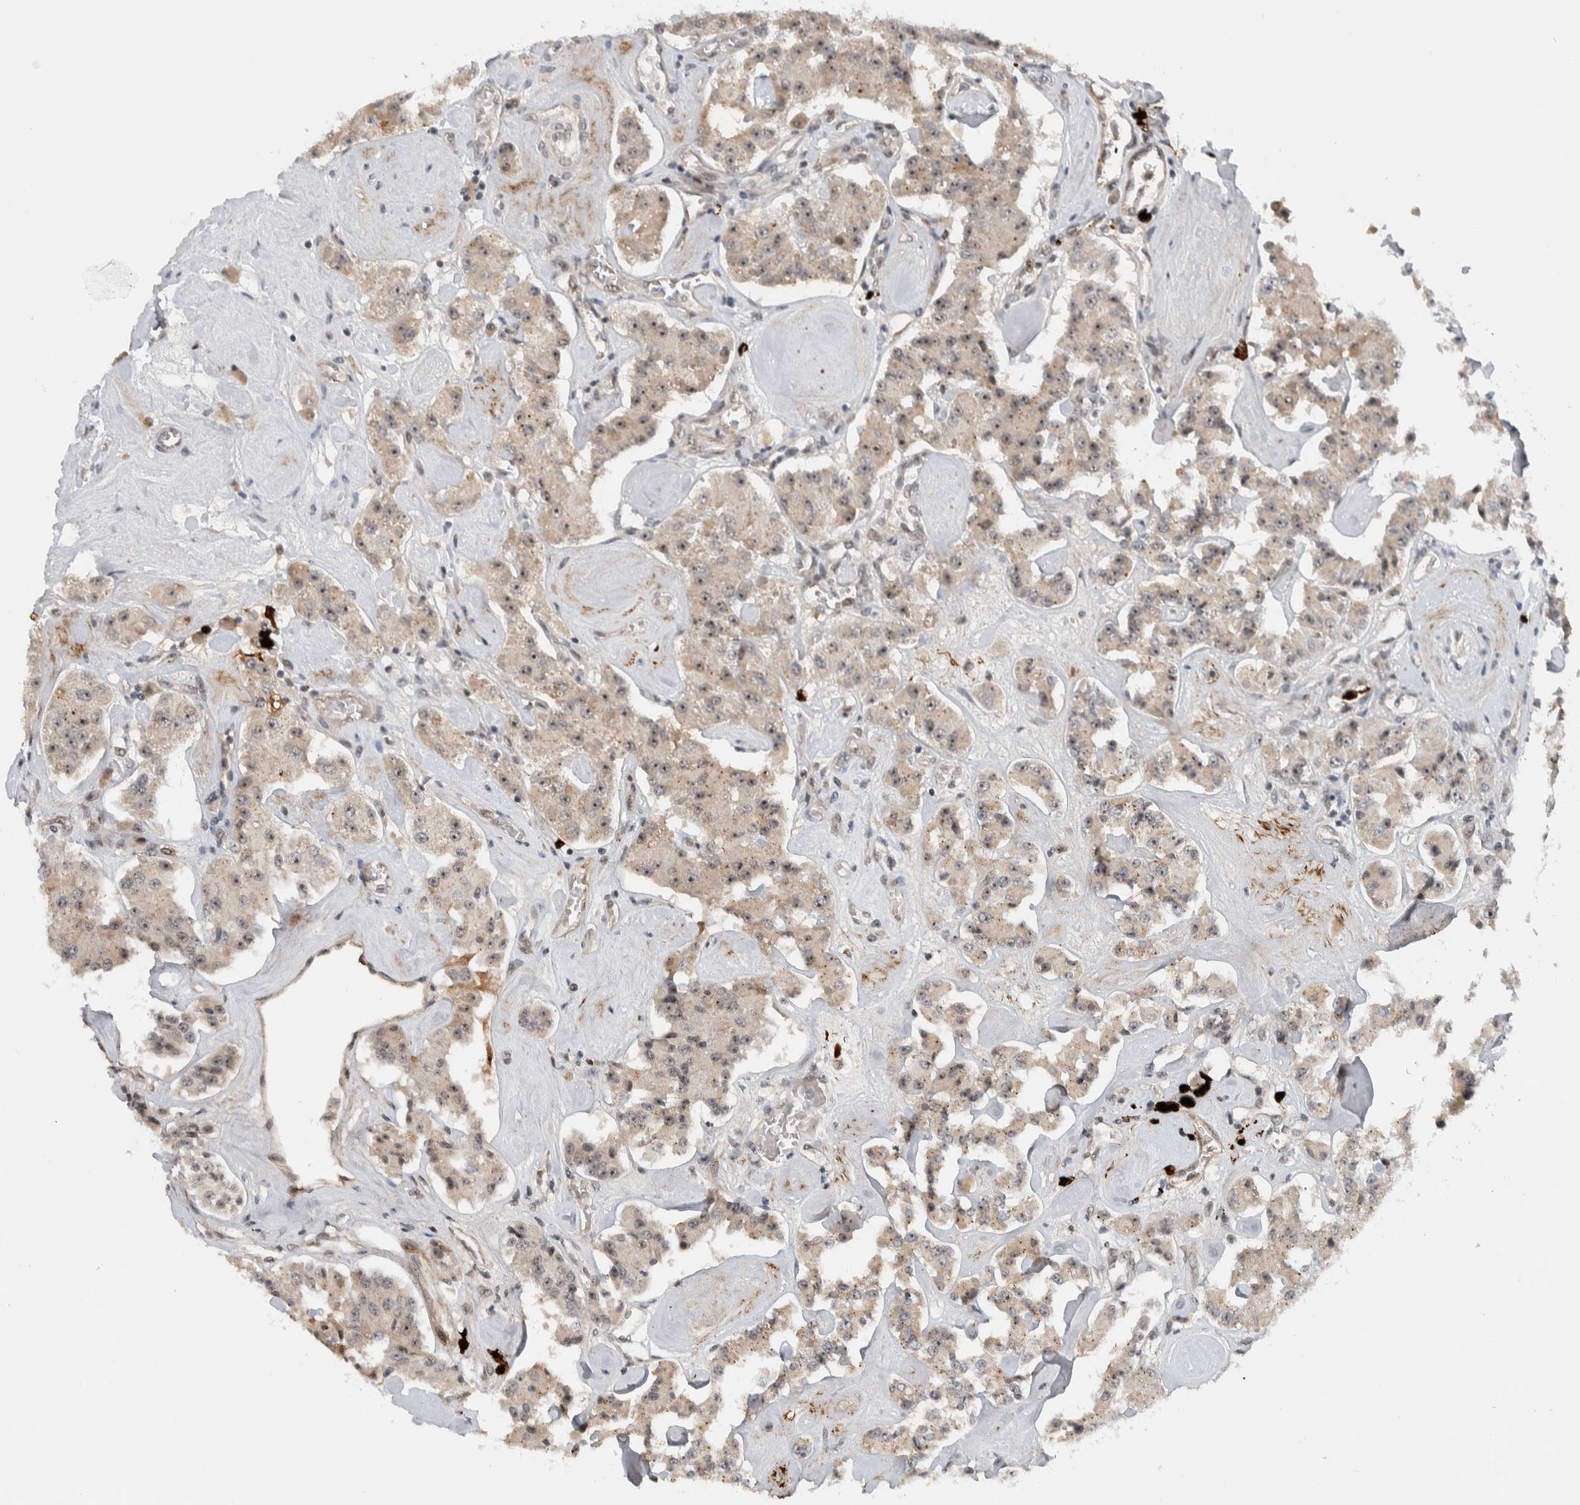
{"staining": {"intensity": "moderate", "quantity": ">75%", "location": "cytoplasmic/membranous,nuclear"}, "tissue": "carcinoid", "cell_type": "Tumor cells", "image_type": "cancer", "snomed": [{"axis": "morphology", "description": "Carcinoid, malignant, NOS"}, {"axis": "topography", "description": "Pancreas"}], "caption": "Carcinoid was stained to show a protein in brown. There is medium levels of moderate cytoplasmic/membranous and nuclear positivity in about >75% of tumor cells. The protein is shown in brown color, while the nuclei are stained blue.", "gene": "ZFP91", "patient": {"sex": "male", "age": 41}}